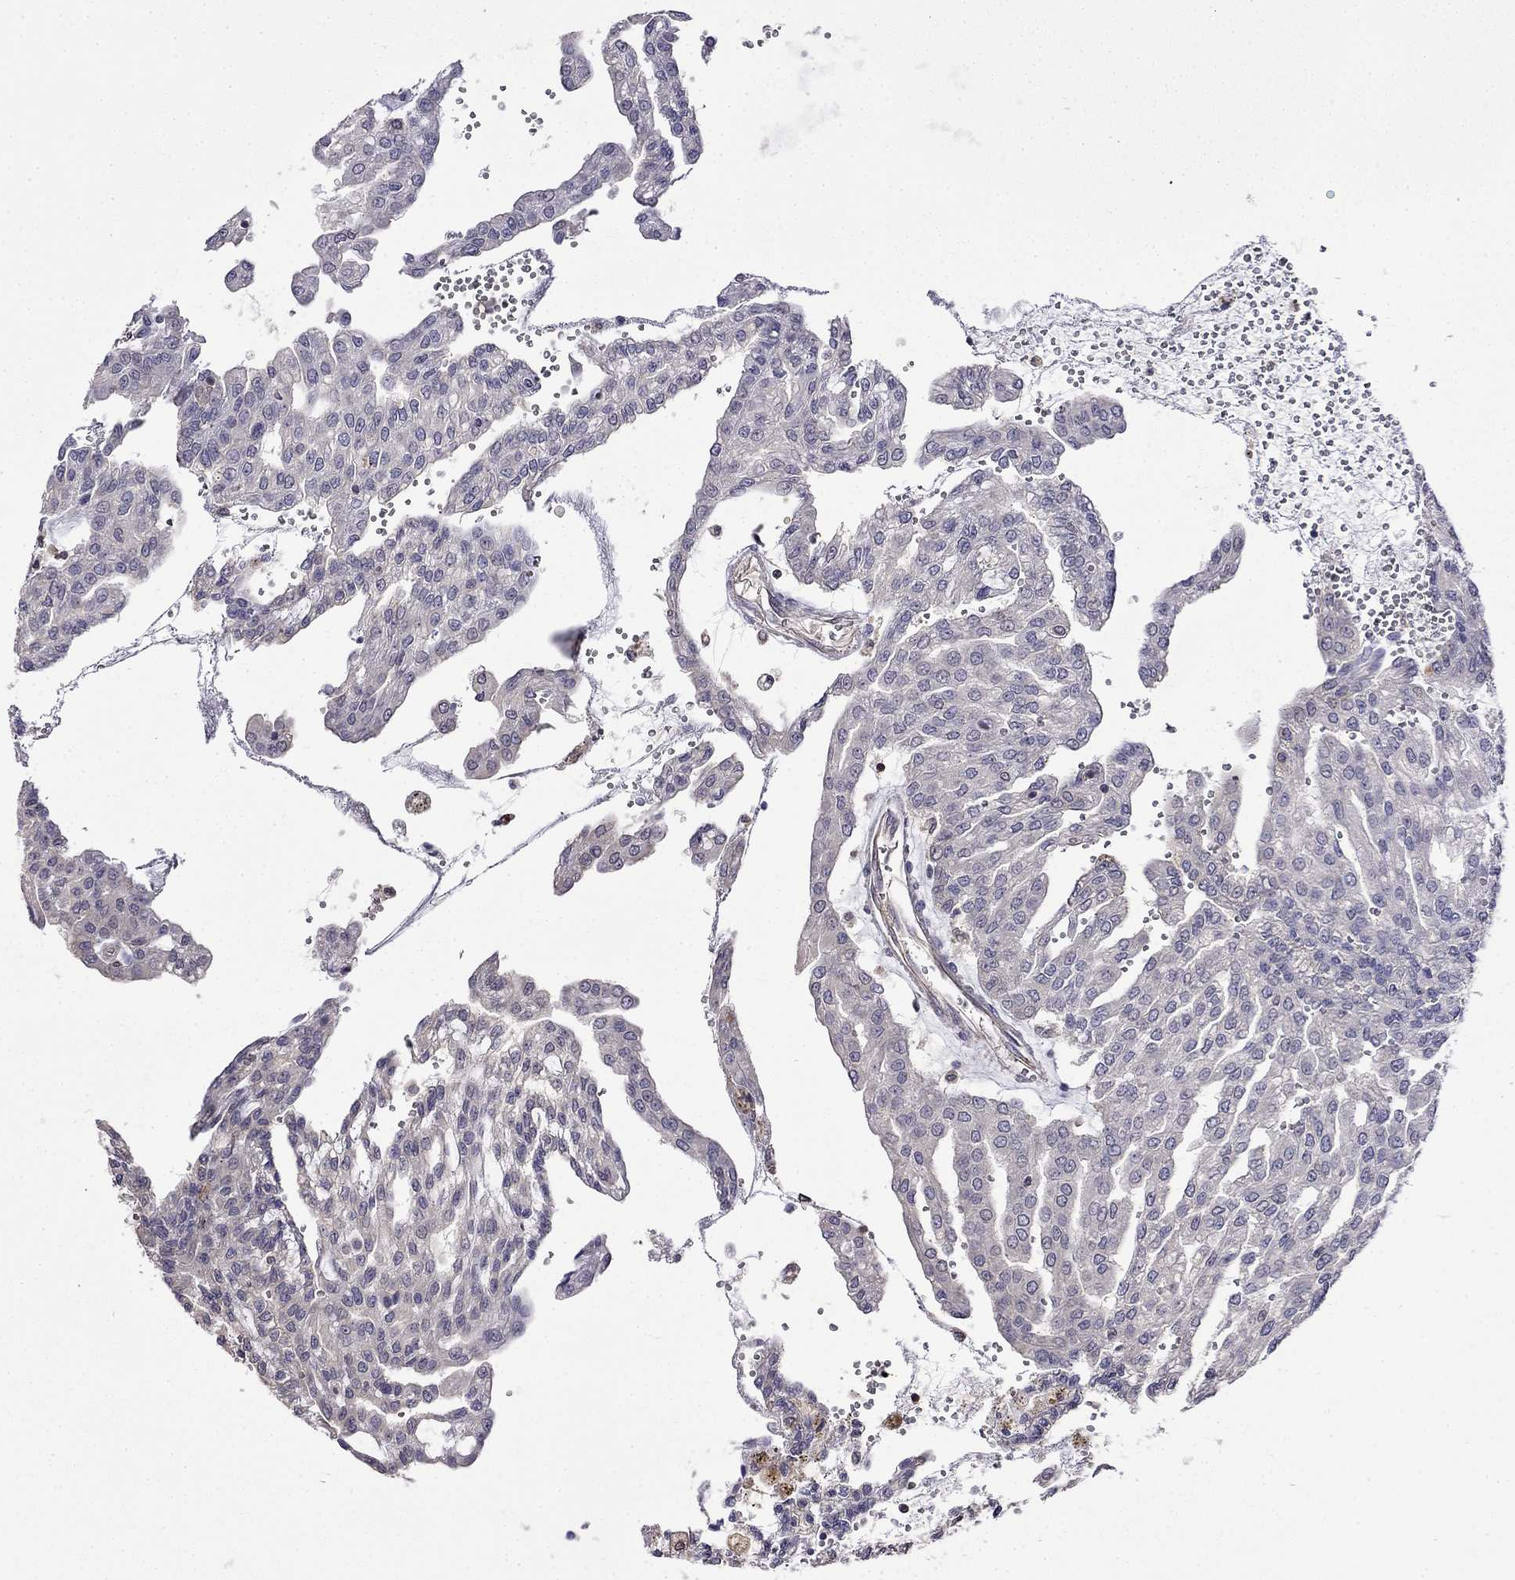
{"staining": {"intensity": "negative", "quantity": "none", "location": "none"}, "tissue": "renal cancer", "cell_type": "Tumor cells", "image_type": "cancer", "snomed": [{"axis": "morphology", "description": "Adenocarcinoma, NOS"}, {"axis": "topography", "description": "Kidney"}], "caption": "The immunohistochemistry (IHC) image has no significant expression in tumor cells of renal cancer (adenocarcinoma) tissue.", "gene": "GUCA1B", "patient": {"sex": "male", "age": 63}}